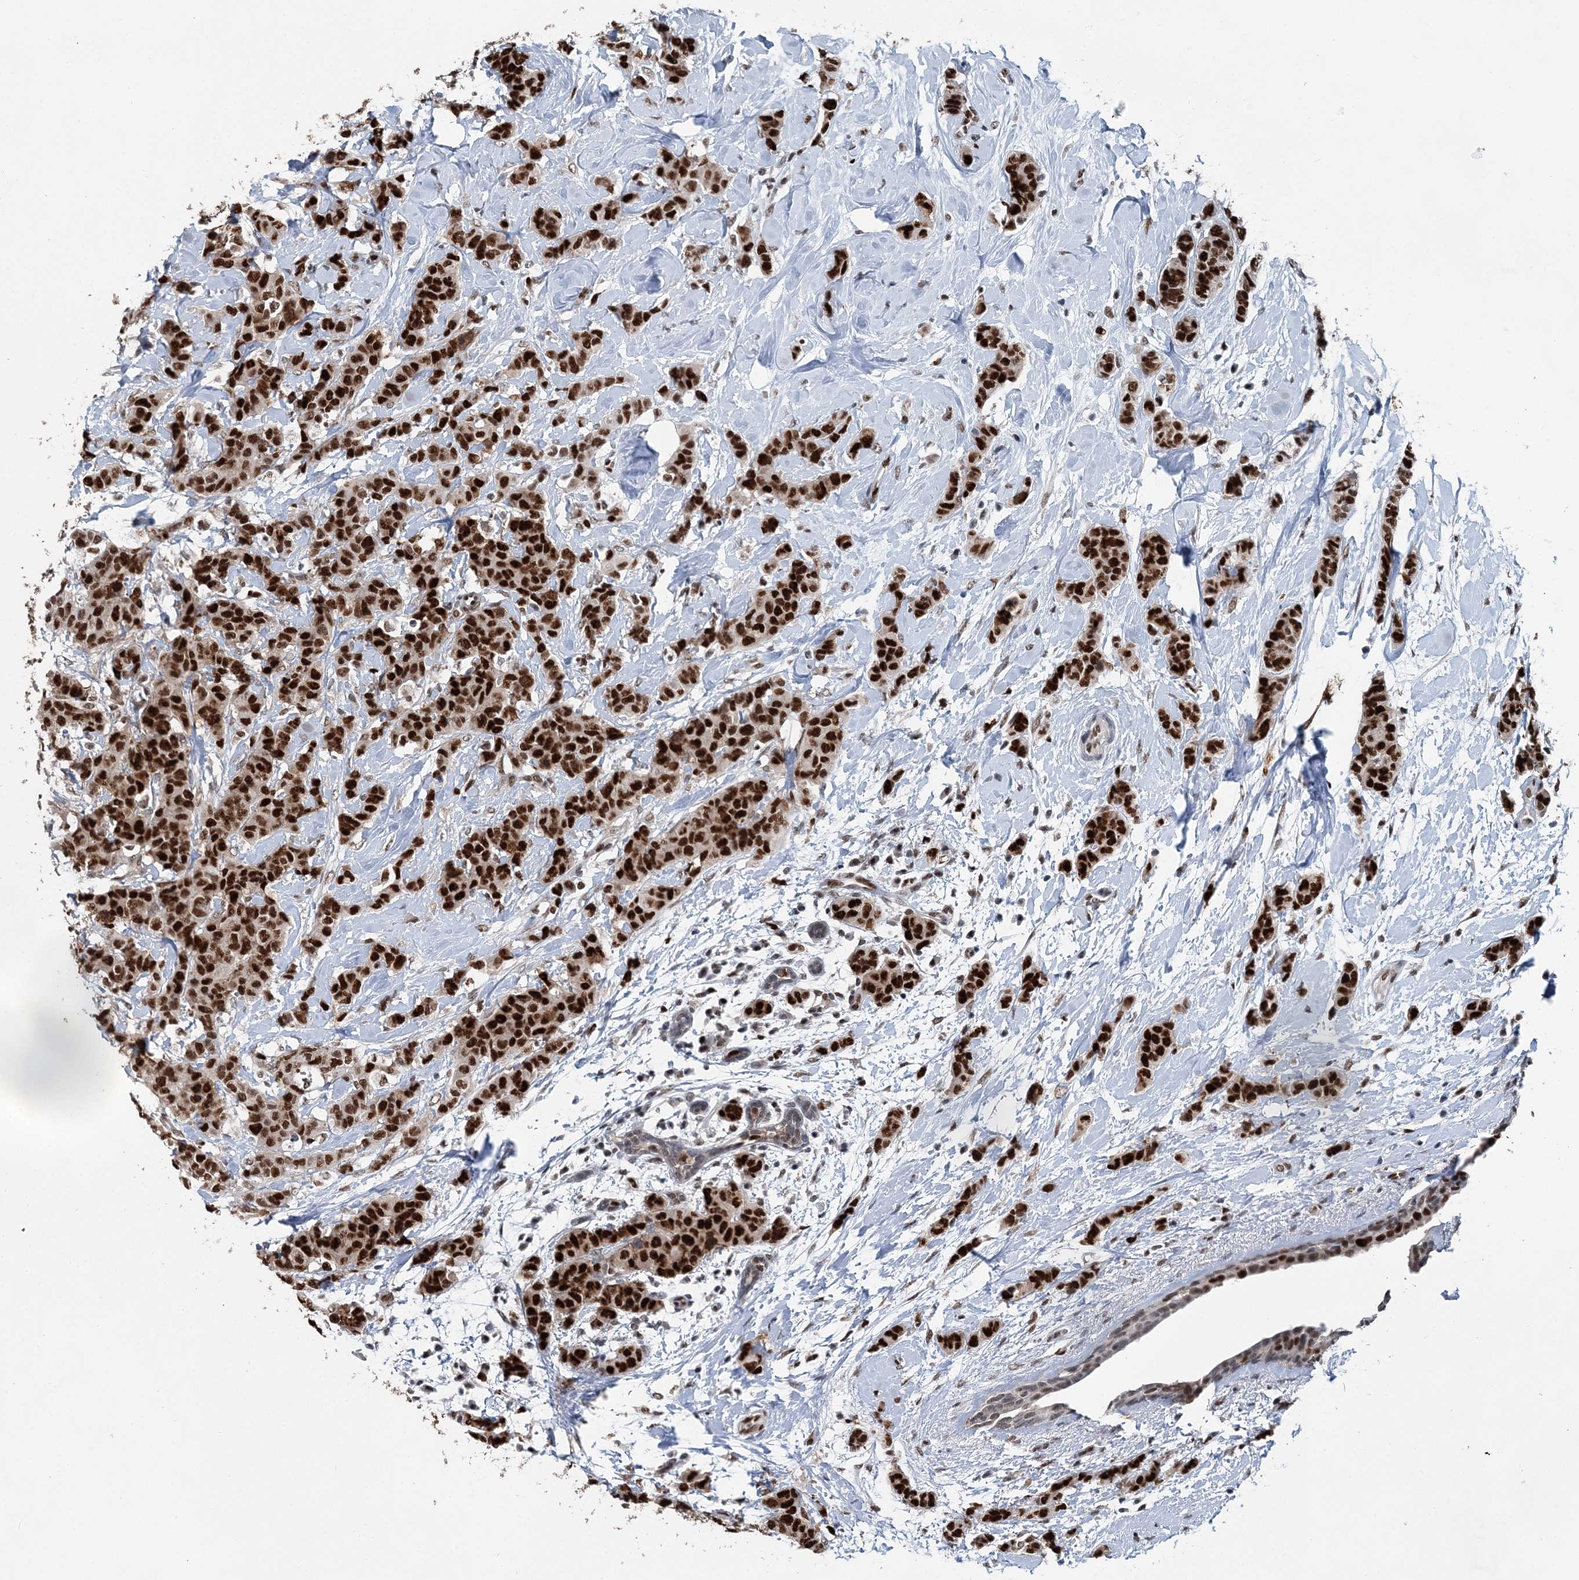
{"staining": {"intensity": "strong", "quantity": ">75%", "location": "nuclear"}, "tissue": "breast cancer", "cell_type": "Tumor cells", "image_type": "cancer", "snomed": [{"axis": "morphology", "description": "Normal tissue, NOS"}, {"axis": "morphology", "description": "Duct carcinoma"}, {"axis": "topography", "description": "Breast"}], "caption": "Strong nuclear protein positivity is present in about >75% of tumor cells in breast infiltrating ductal carcinoma.", "gene": "HAT1", "patient": {"sex": "female", "age": 40}}